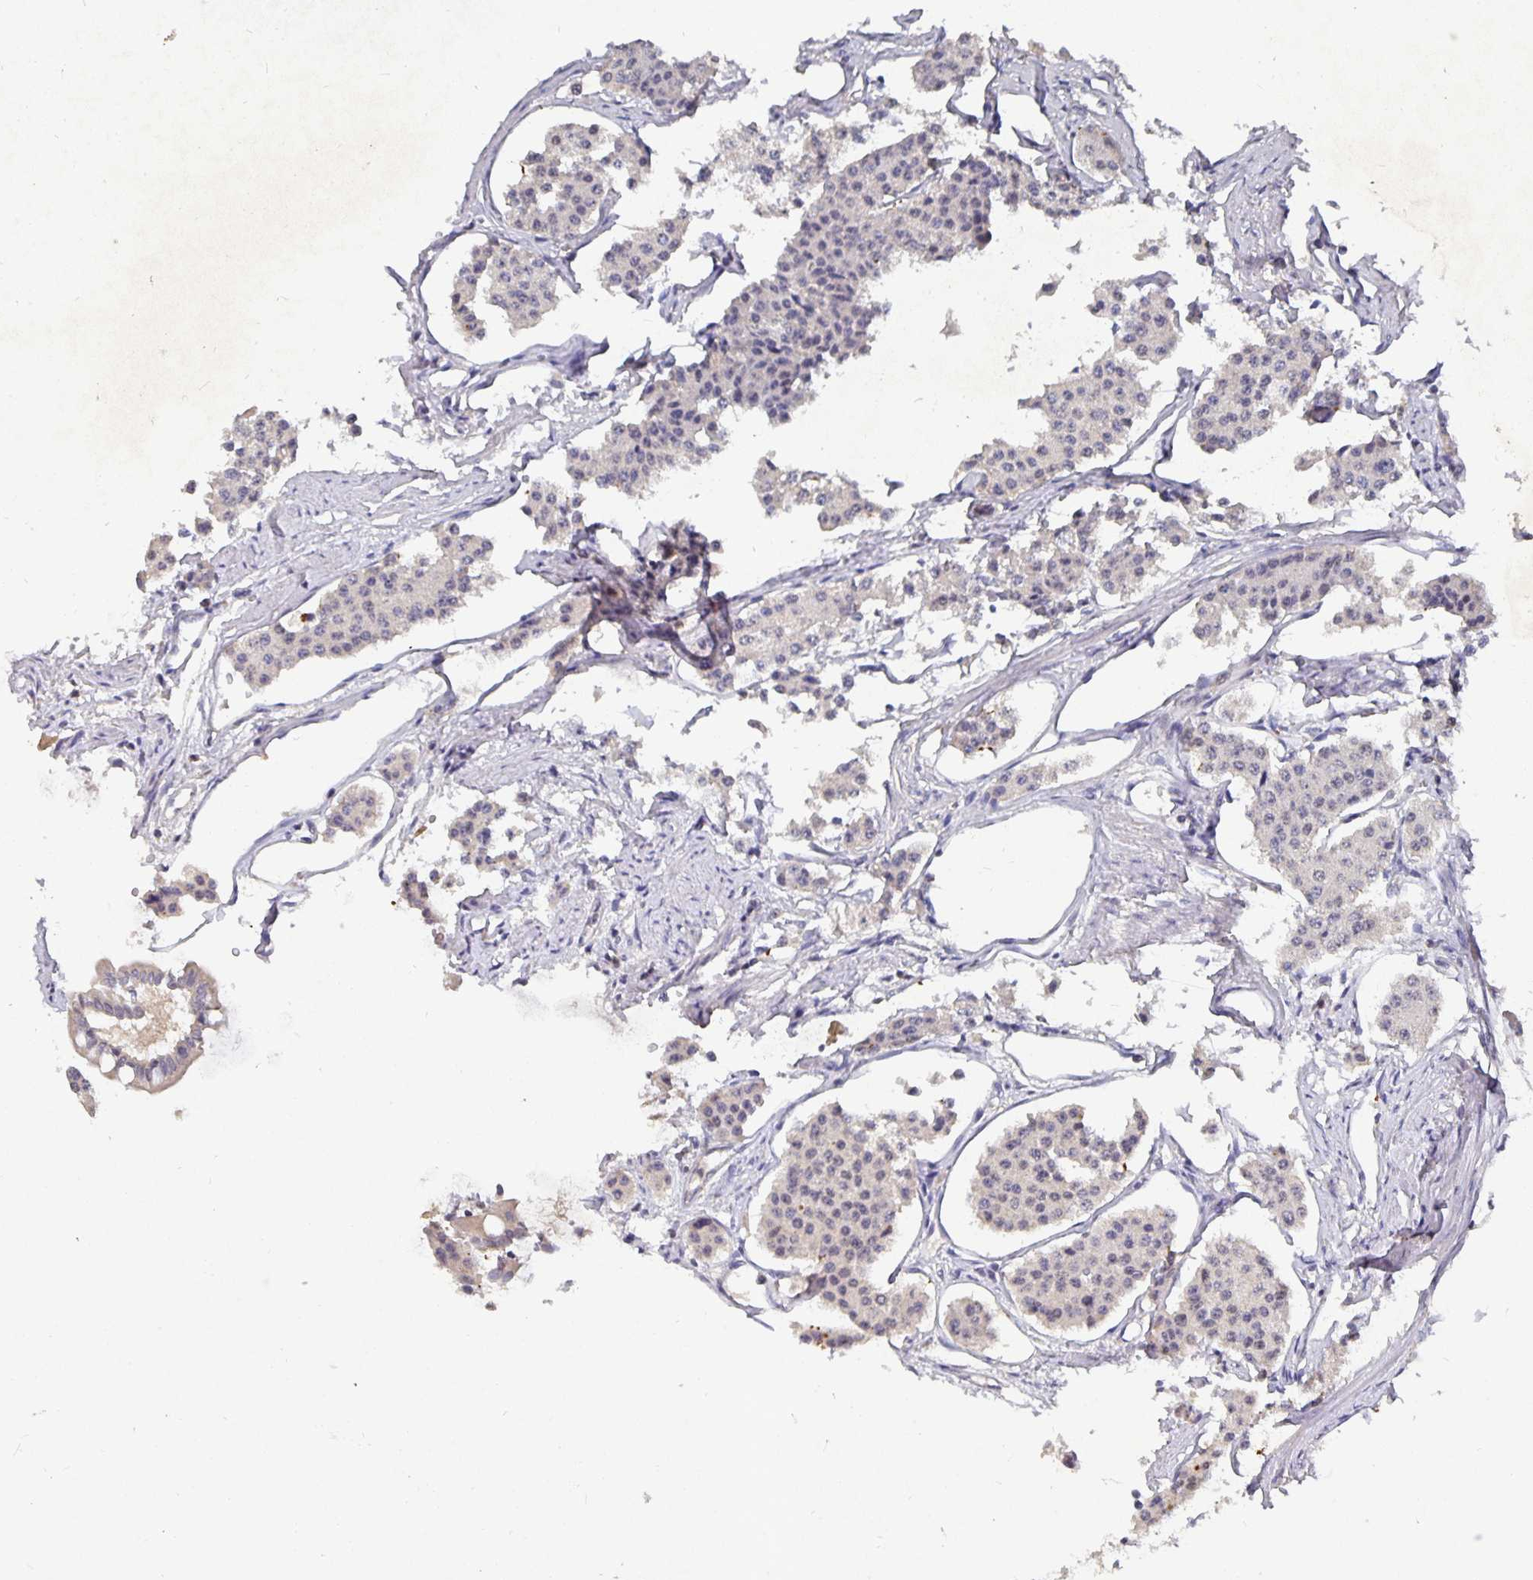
{"staining": {"intensity": "negative", "quantity": "none", "location": "none"}, "tissue": "carcinoid", "cell_type": "Tumor cells", "image_type": "cancer", "snomed": [{"axis": "morphology", "description": "Carcinoid, malignant, NOS"}, {"axis": "topography", "description": "Small intestine"}], "caption": "Carcinoid was stained to show a protein in brown. There is no significant positivity in tumor cells.", "gene": "HEPN1", "patient": {"sex": "female", "age": 65}}